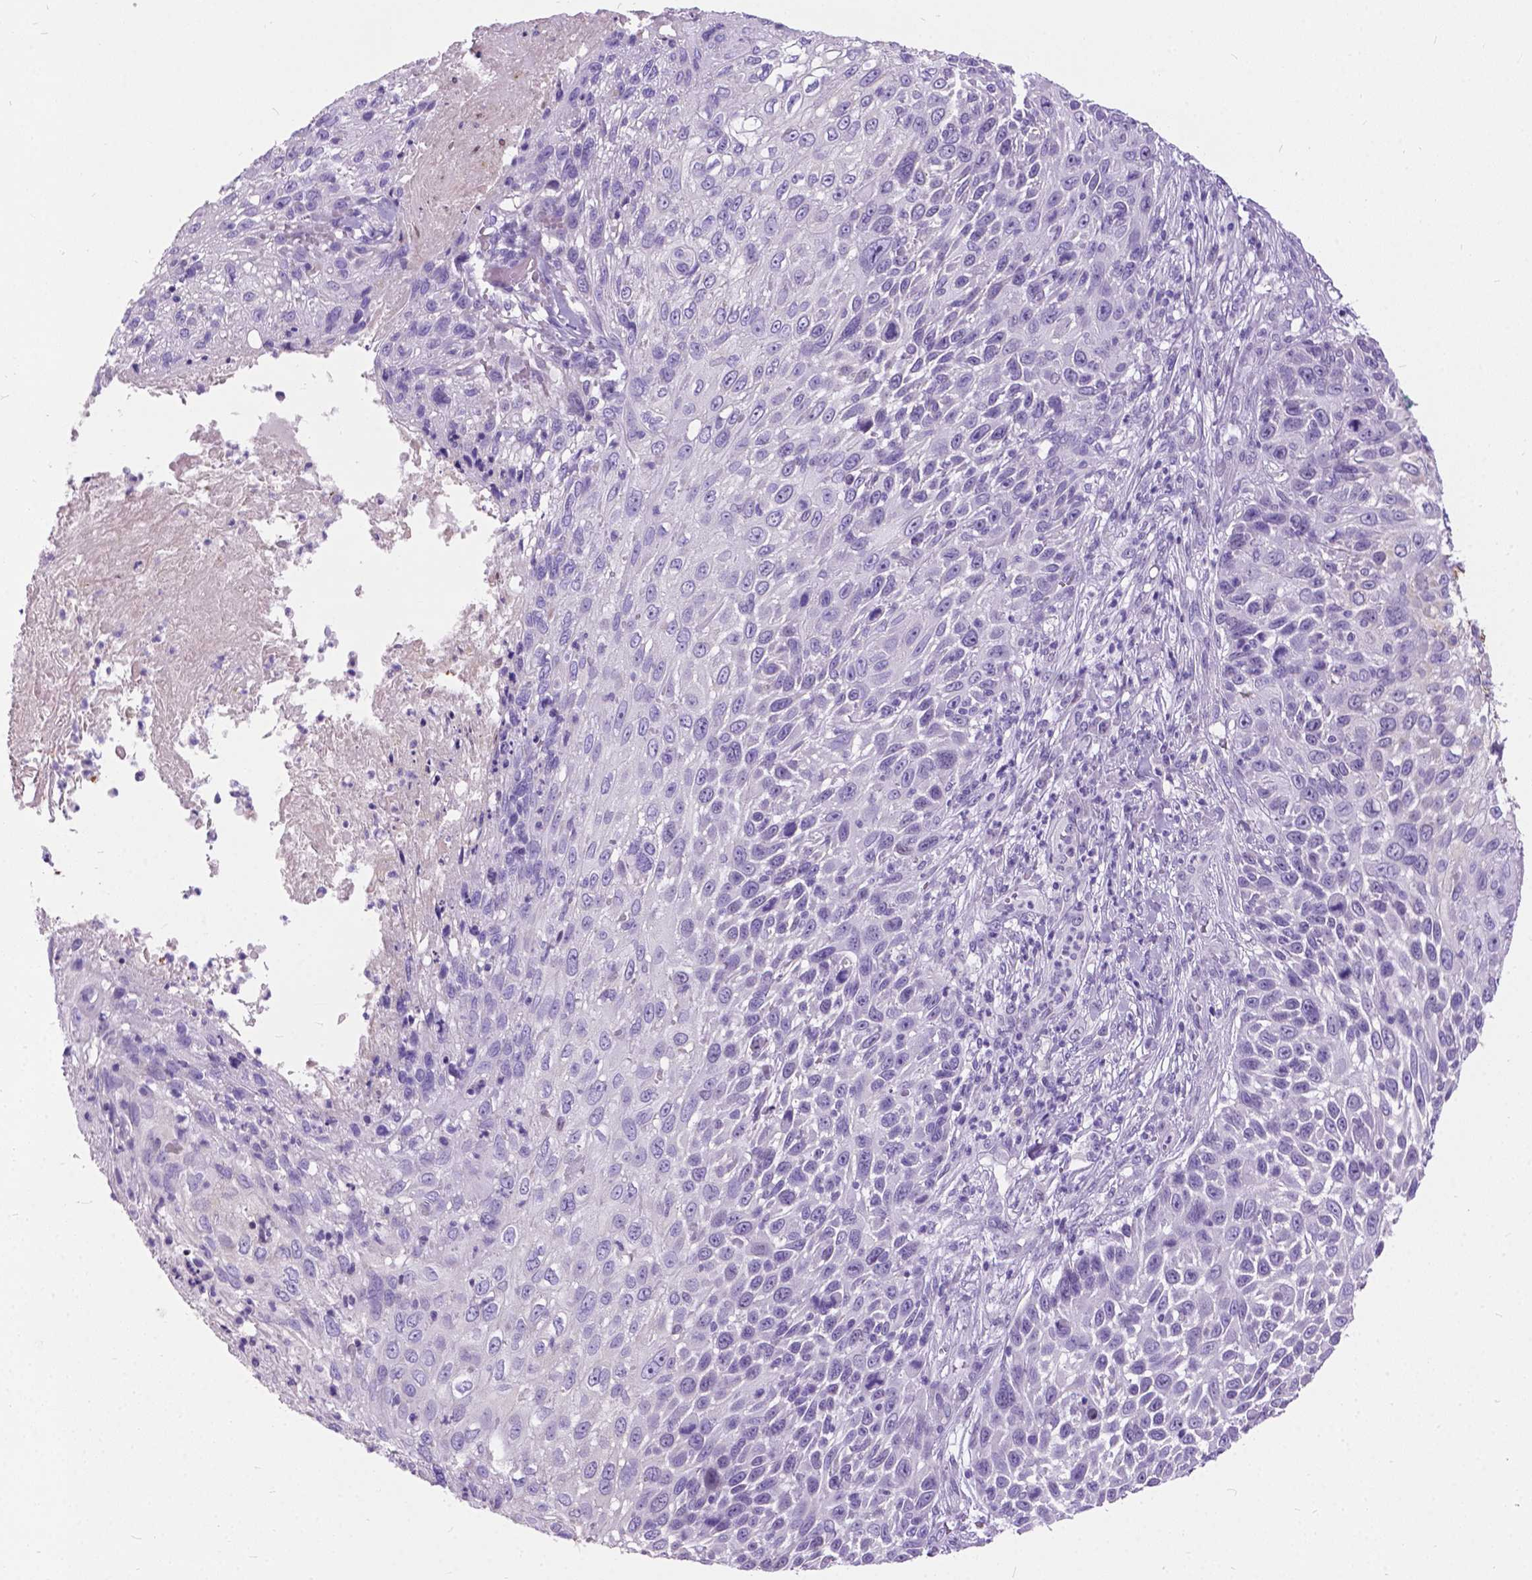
{"staining": {"intensity": "negative", "quantity": "none", "location": "none"}, "tissue": "skin cancer", "cell_type": "Tumor cells", "image_type": "cancer", "snomed": [{"axis": "morphology", "description": "Squamous cell carcinoma, NOS"}, {"axis": "topography", "description": "Skin"}], "caption": "Human skin cancer stained for a protein using immunohistochemistry displays no positivity in tumor cells.", "gene": "BSND", "patient": {"sex": "male", "age": 92}}